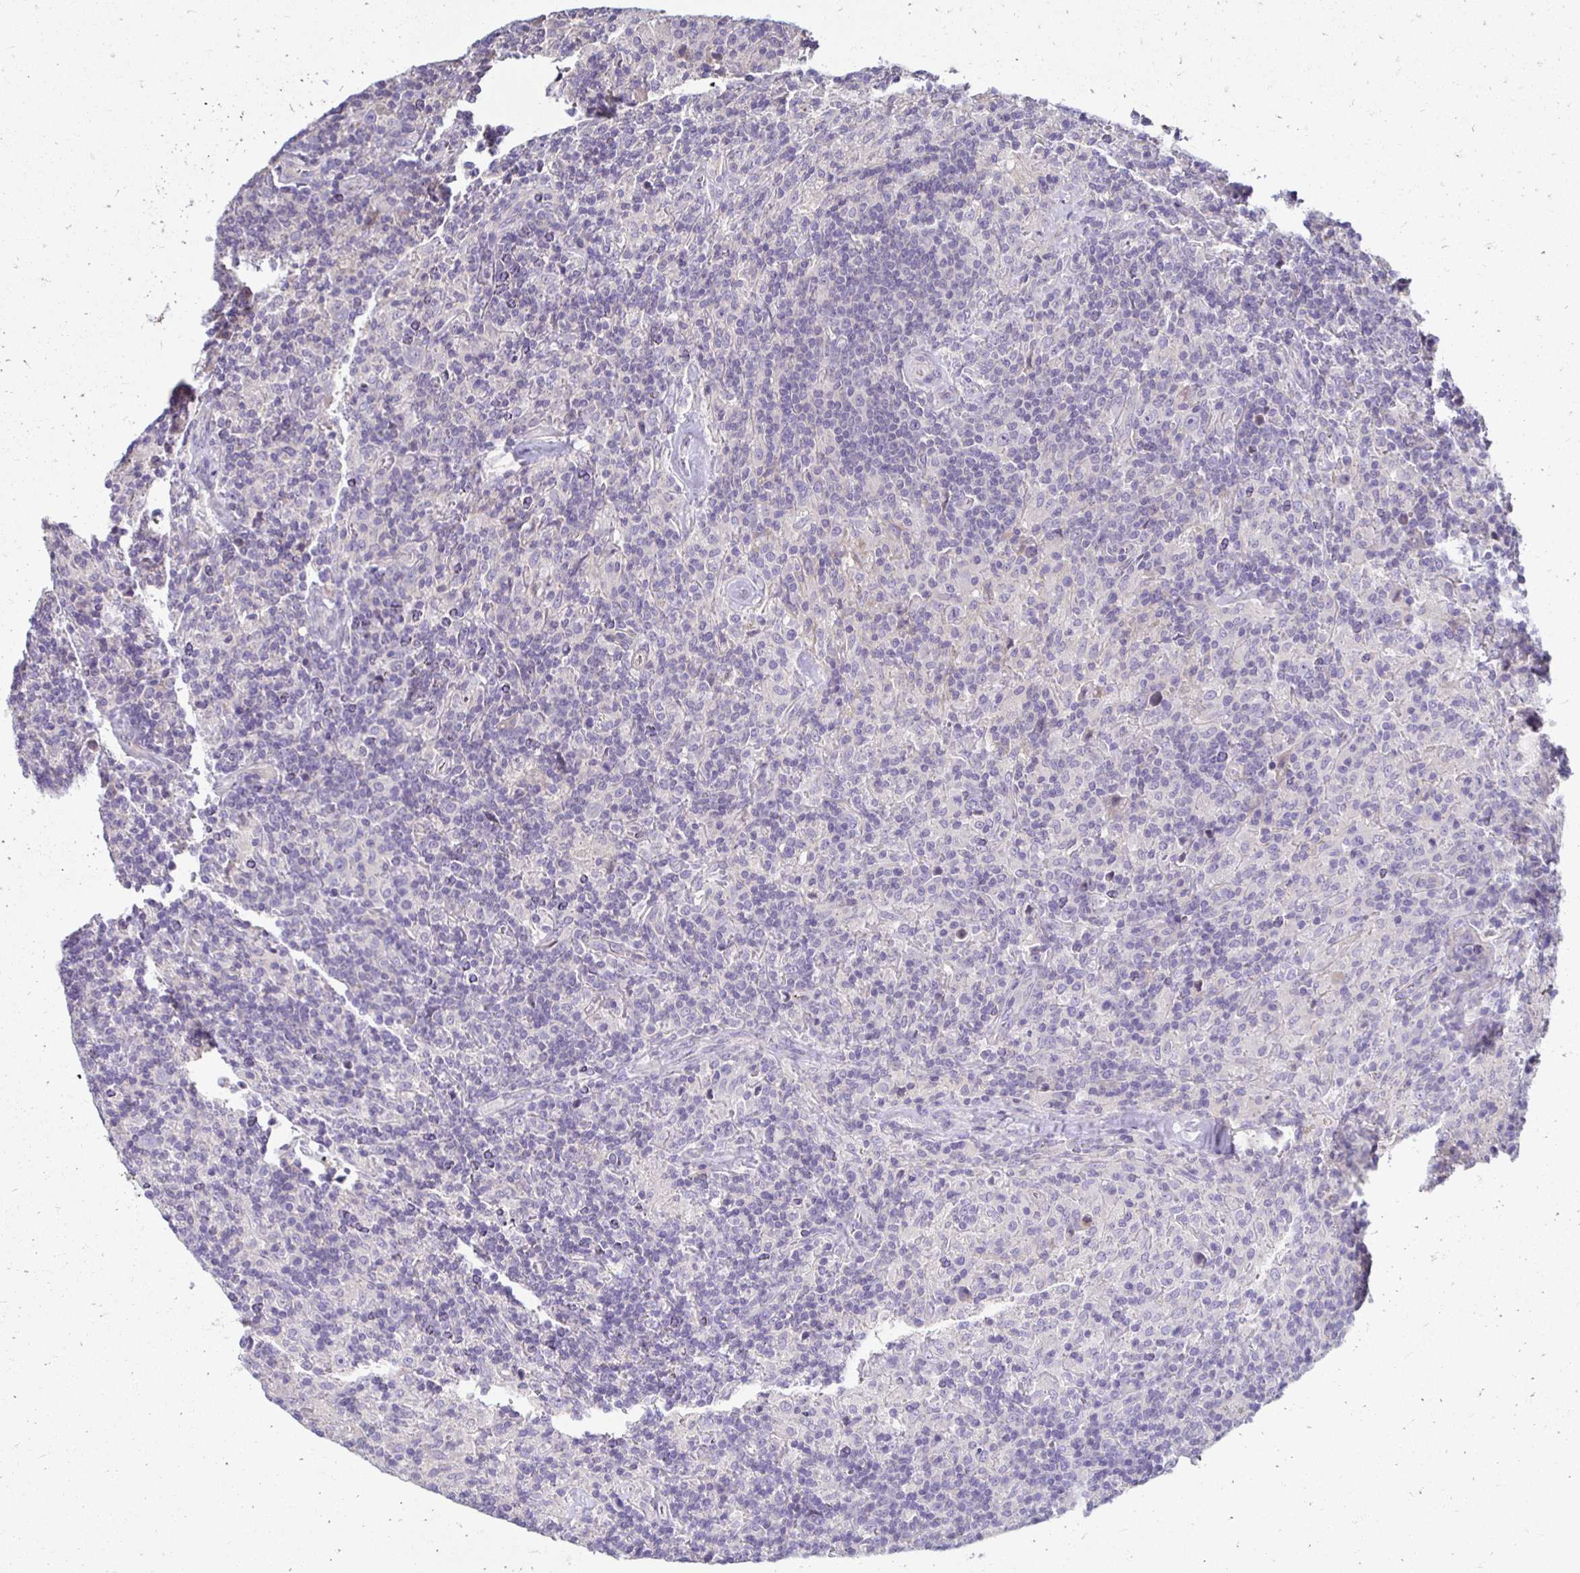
{"staining": {"intensity": "negative", "quantity": "none", "location": "none"}, "tissue": "lymphoma", "cell_type": "Tumor cells", "image_type": "cancer", "snomed": [{"axis": "morphology", "description": "Hodgkin's disease, NOS"}, {"axis": "topography", "description": "Lymph node"}], "caption": "This is an immunohistochemistry (IHC) photomicrograph of lymphoma. There is no staining in tumor cells.", "gene": "AKAP6", "patient": {"sex": "male", "age": 70}}